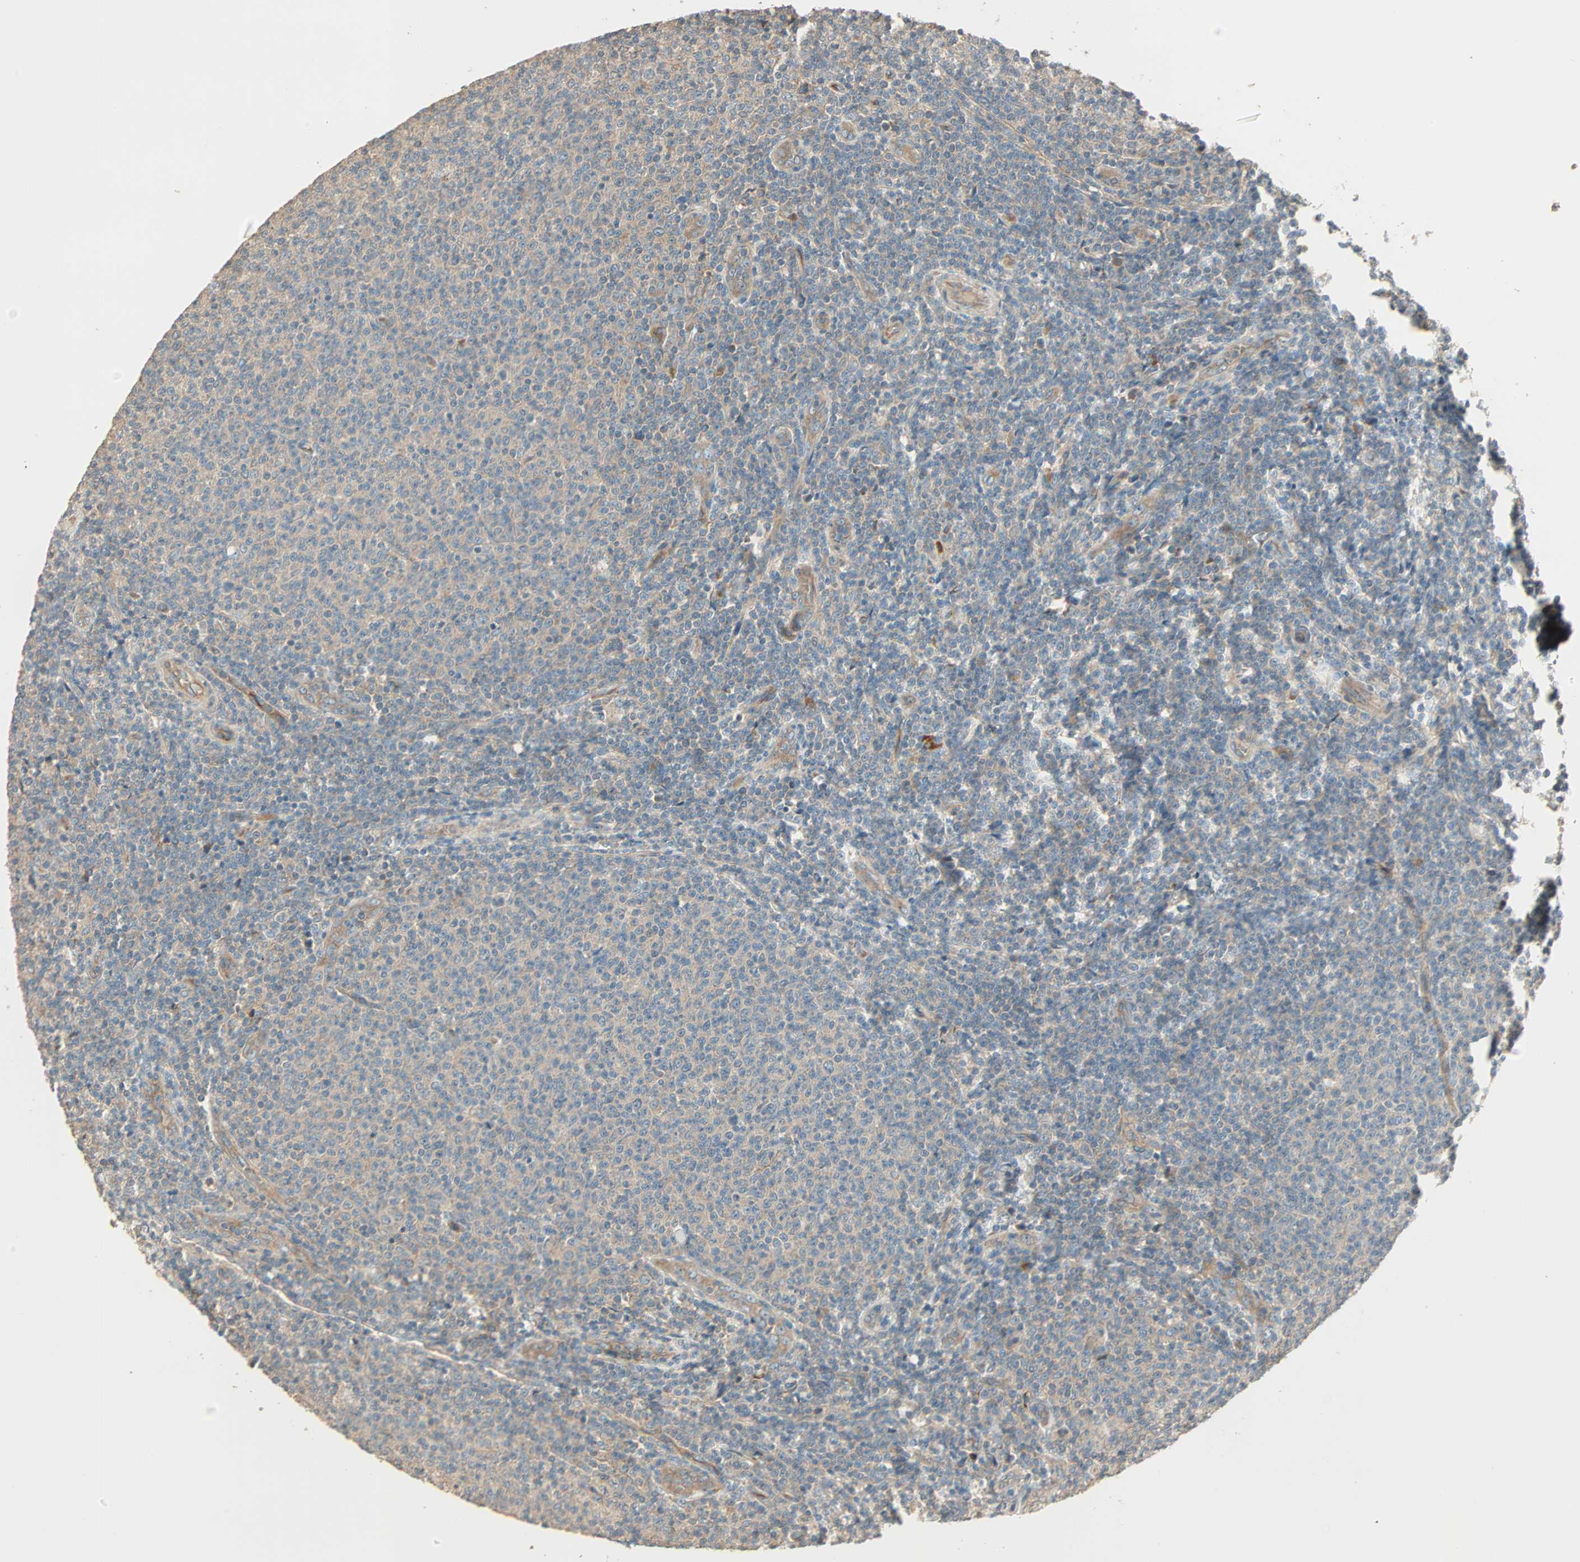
{"staining": {"intensity": "weak", "quantity": "25%-75%", "location": "cytoplasmic/membranous"}, "tissue": "lymphoma", "cell_type": "Tumor cells", "image_type": "cancer", "snomed": [{"axis": "morphology", "description": "Malignant lymphoma, non-Hodgkin's type, Low grade"}, {"axis": "topography", "description": "Lymph node"}], "caption": "This micrograph demonstrates malignant lymphoma, non-Hodgkin's type (low-grade) stained with immunohistochemistry to label a protein in brown. The cytoplasmic/membranous of tumor cells show weak positivity for the protein. Nuclei are counter-stained blue.", "gene": "GALK1", "patient": {"sex": "male", "age": 66}}